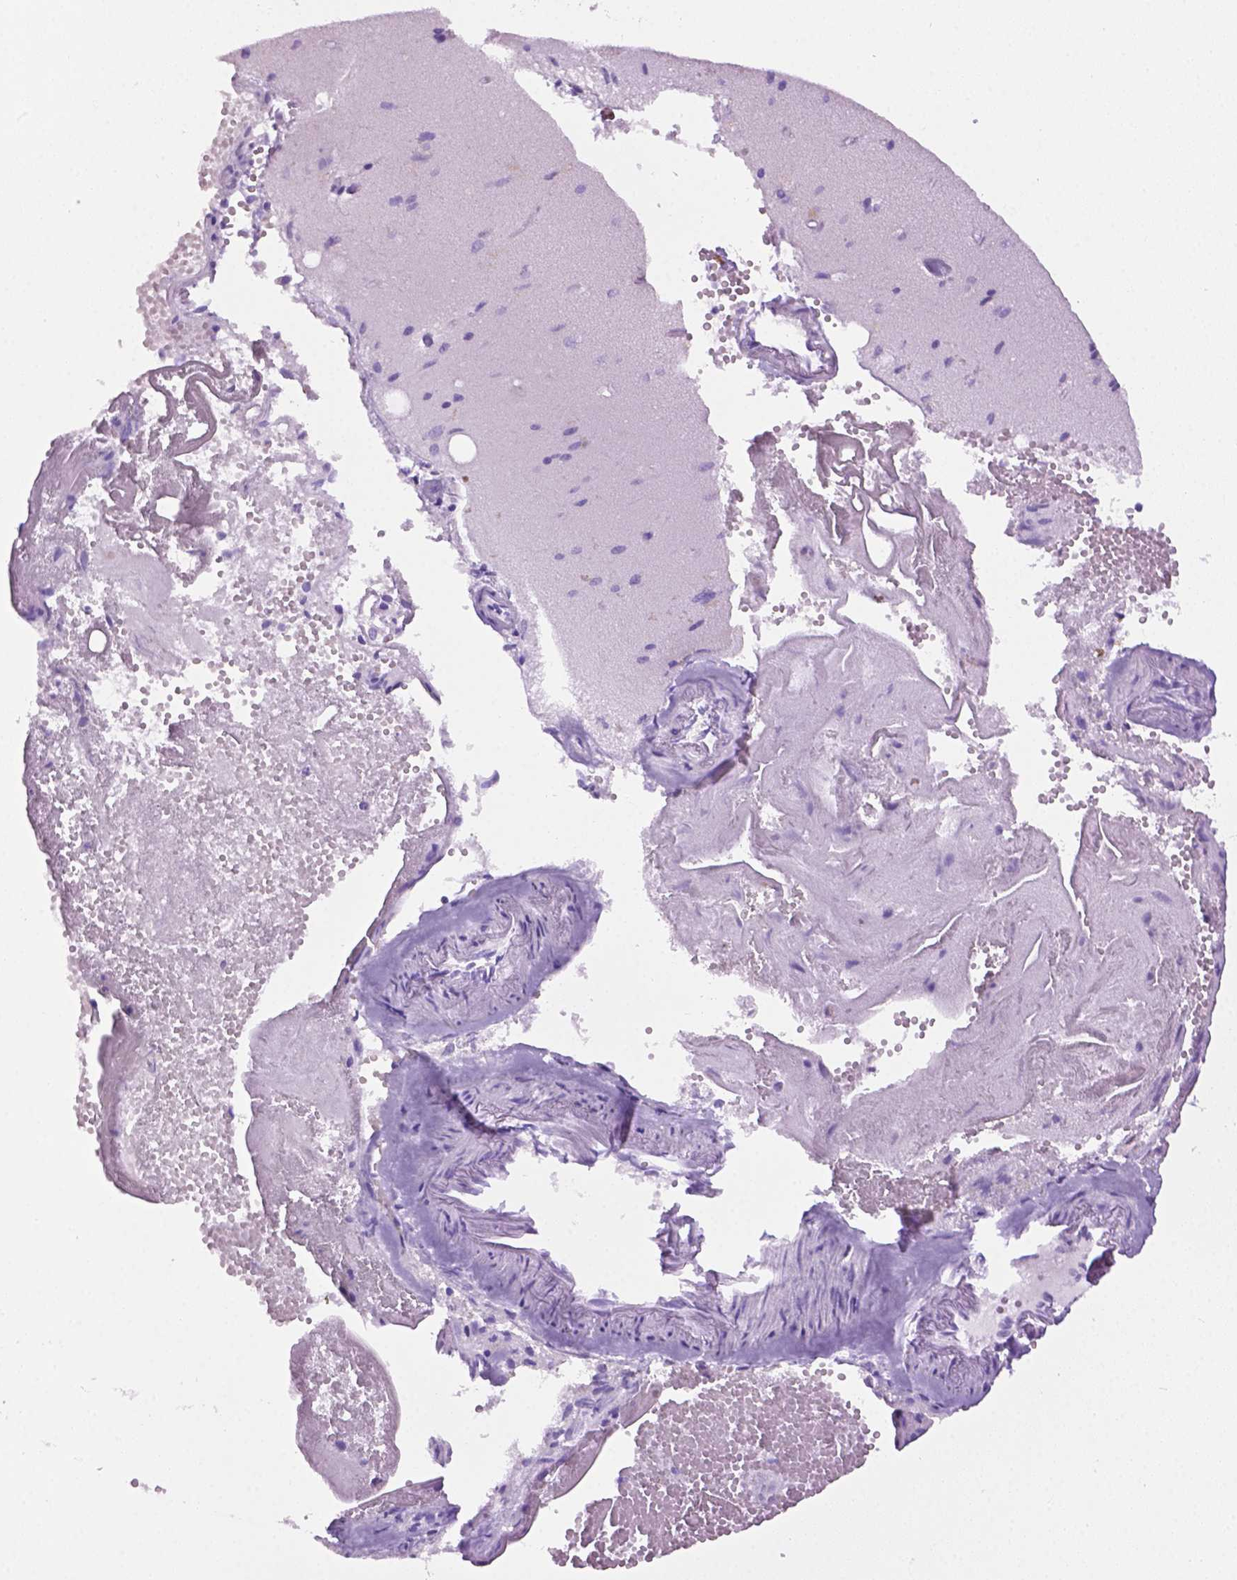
{"staining": {"intensity": "negative", "quantity": "none", "location": "none"}, "tissue": "cerebral cortex", "cell_type": "Endothelial cells", "image_type": "normal", "snomed": [{"axis": "morphology", "description": "Normal tissue, NOS"}, {"axis": "morphology", "description": "Glioma, malignant, High grade"}, {"axis": "topography", "description": "Cerebral cortex"}], "caption": "Endothelial cells show no significant expression in unremarkable cerebral cortex. The staining is performed using DAB (3,3'-diaminobenzidine) brown chromogen with nuclei counter-stained in using hematoxylin.", "gene": "LELP1", "patient": {"sex": "male", "age": 71}}